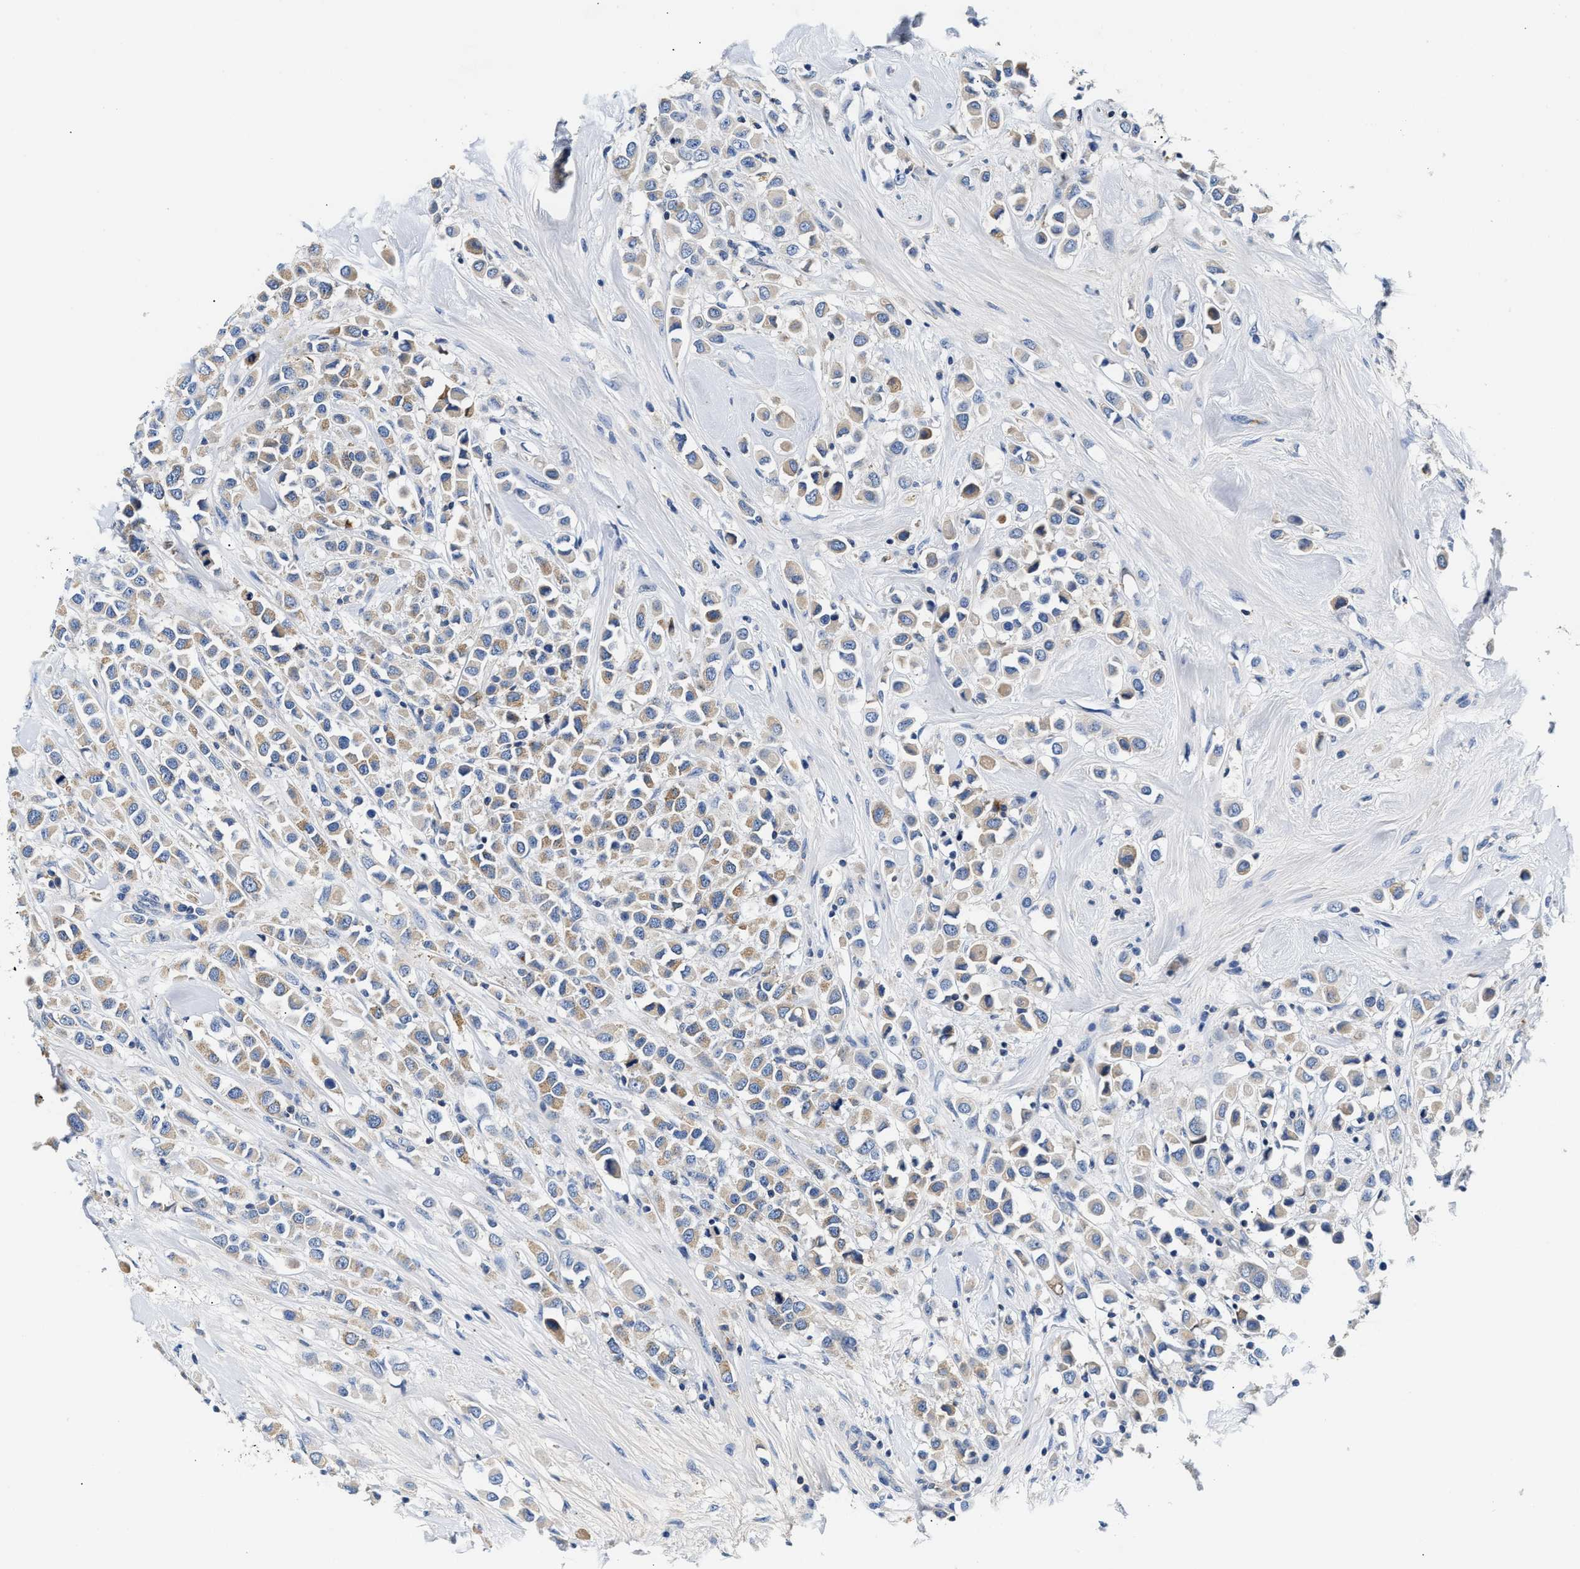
{"staining": {"intensity": "weak", "quantity": "25%-75%", "location": "cytoplasmic/membranous"}, "tissue": "breast cancer", "cell_type": "Tumor cells", "image_type": "cancer", "snomed": [{"axis": "morphology", "description": "Duct carcinoma"}, {"axis": "topography", "description": "Breast"}], "caption": "Immunohistochemical staining of breast cancer shows weak cytoplasmic/membranous protein positivity in approximately 25%-75% of tumor cells.", "gene": "TUT7", "patient": {"sex": "female", "age": 61}}